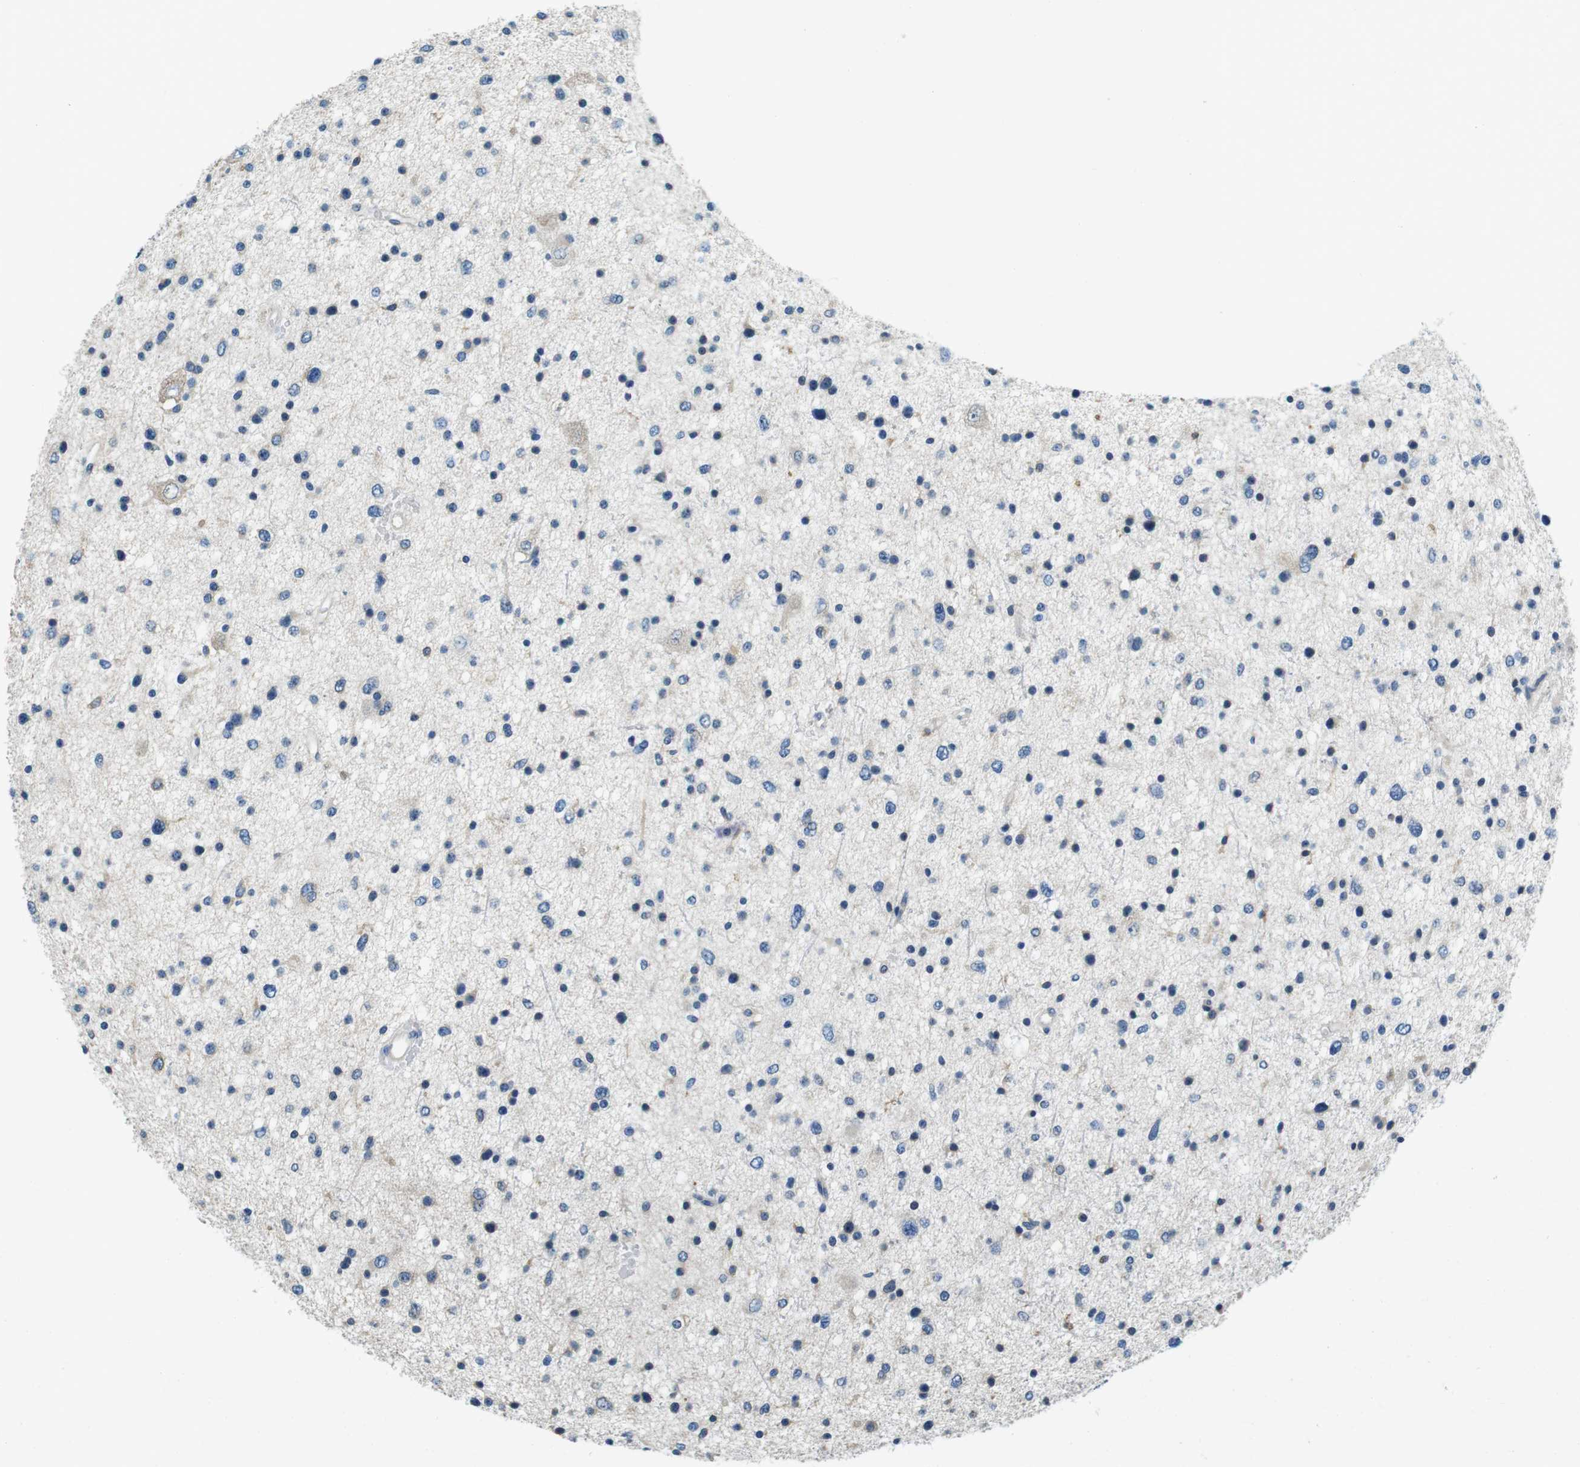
{"staining": {"intensity": "negative", "quantity": "none", "location": "none"}, "tissue": "glioma", "cell_type": "Tumor cells", "image_type": "cancer", "snomed": [{"axis": "morphology", "description": "Glioma, malignant, Low grade"}, {"axis": "topography", "description": "Brain"}], "caption": "Tumor cells are negative for brown protein staining in glioma.", "gene": "KCNJ5", "patient": {"sex": "female", "age": 37}}